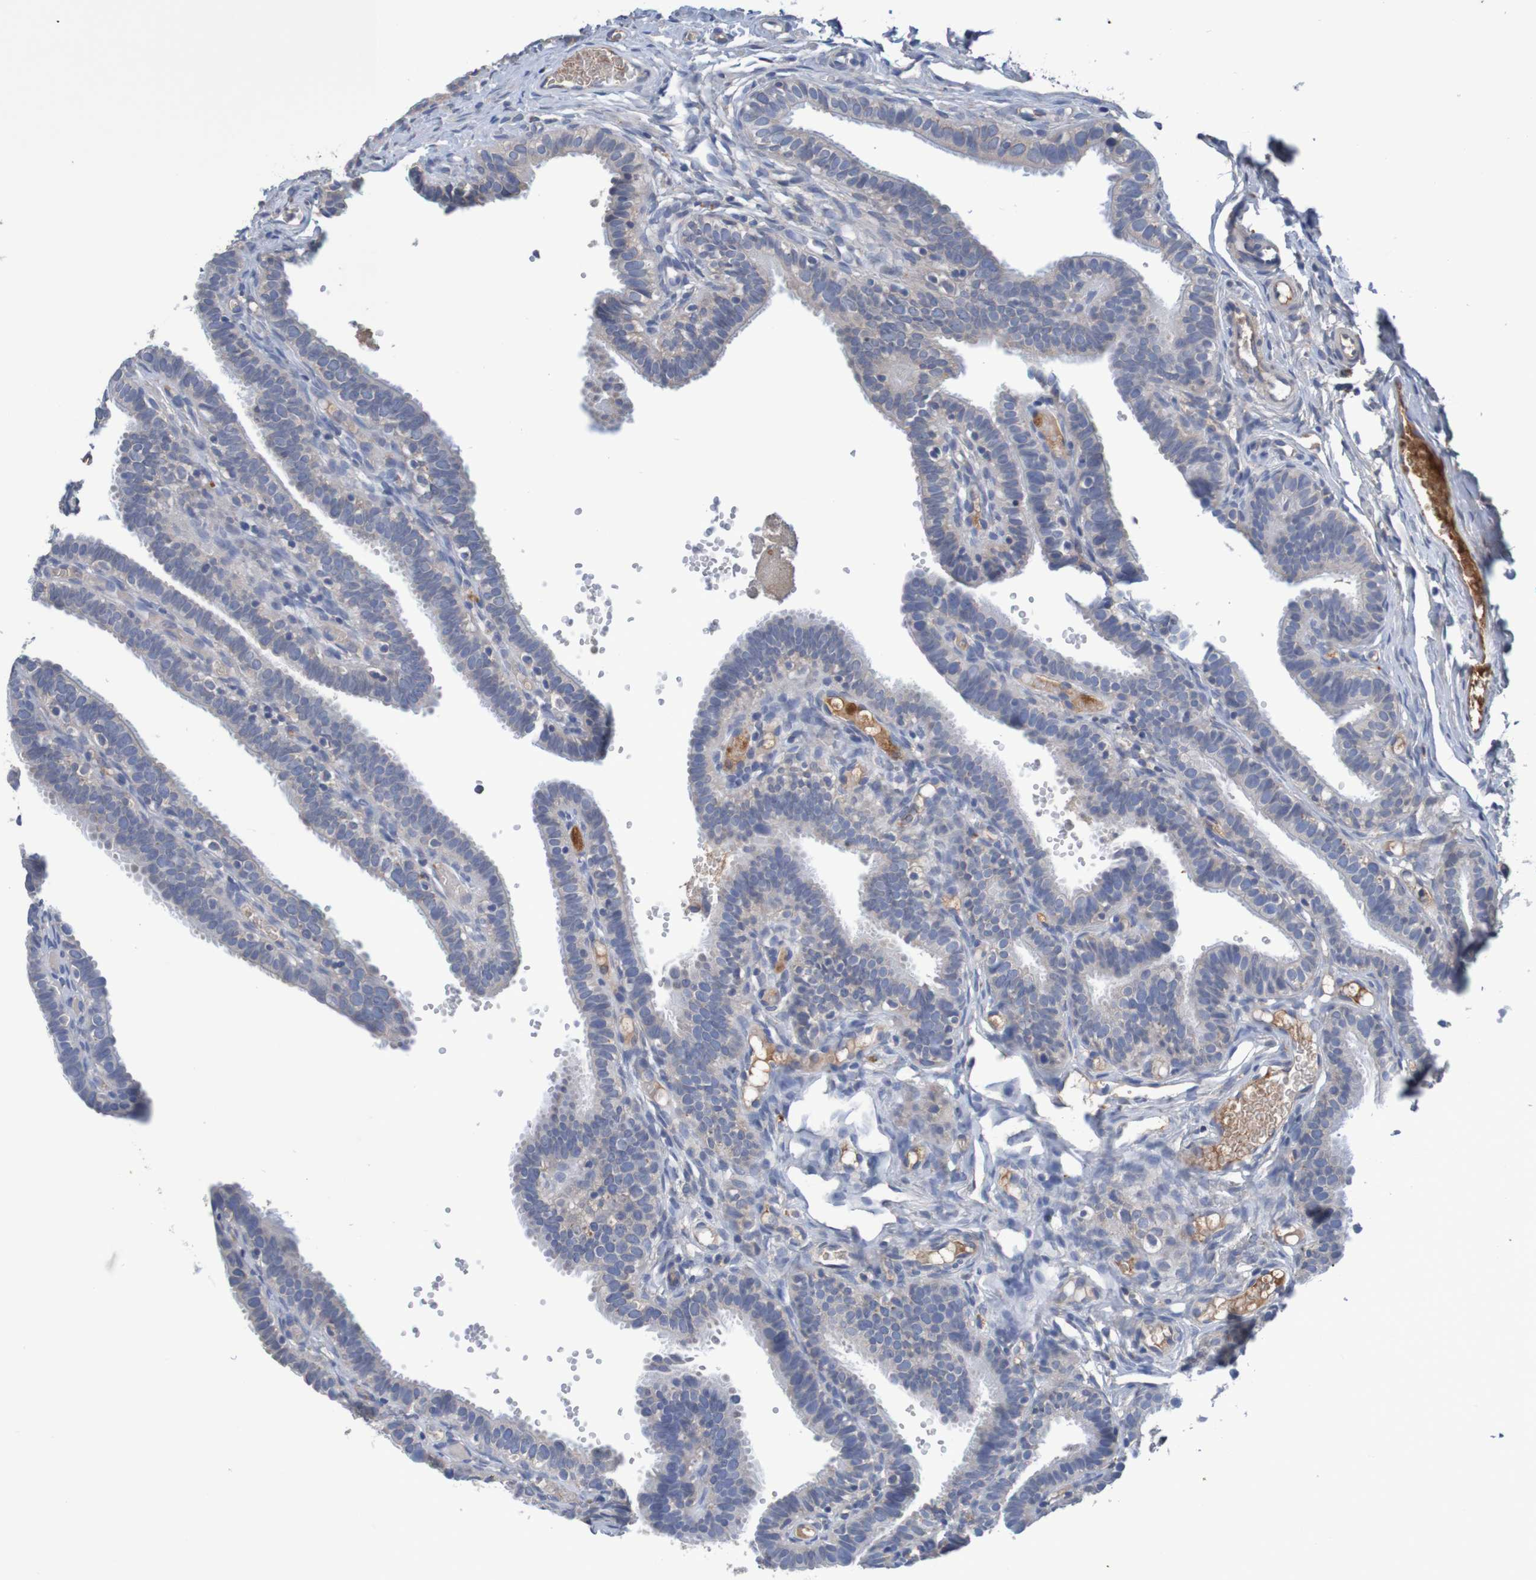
{"staining": {"intensity": "weak", "quantity": ">75%", "location": "cytoplasmic/membranous"}, "tissue": "fallopian tube", "cell_type": "Glandular cells", "image_type": "normal", "snomed": [{"axis": "morphology", "description": "Normal tissue, NOS"}, {"axis": "topography", "description": "Fallopian tube"}, {"axis": "topography", "description": "Placenta"}], "caption": "A brown stain shows weak cytoplasmic/membranous staining of a protein in glandular cells of normal fallopian tube.", "gene": "LTA", "patient": {"sex": "female", "age": 34}}